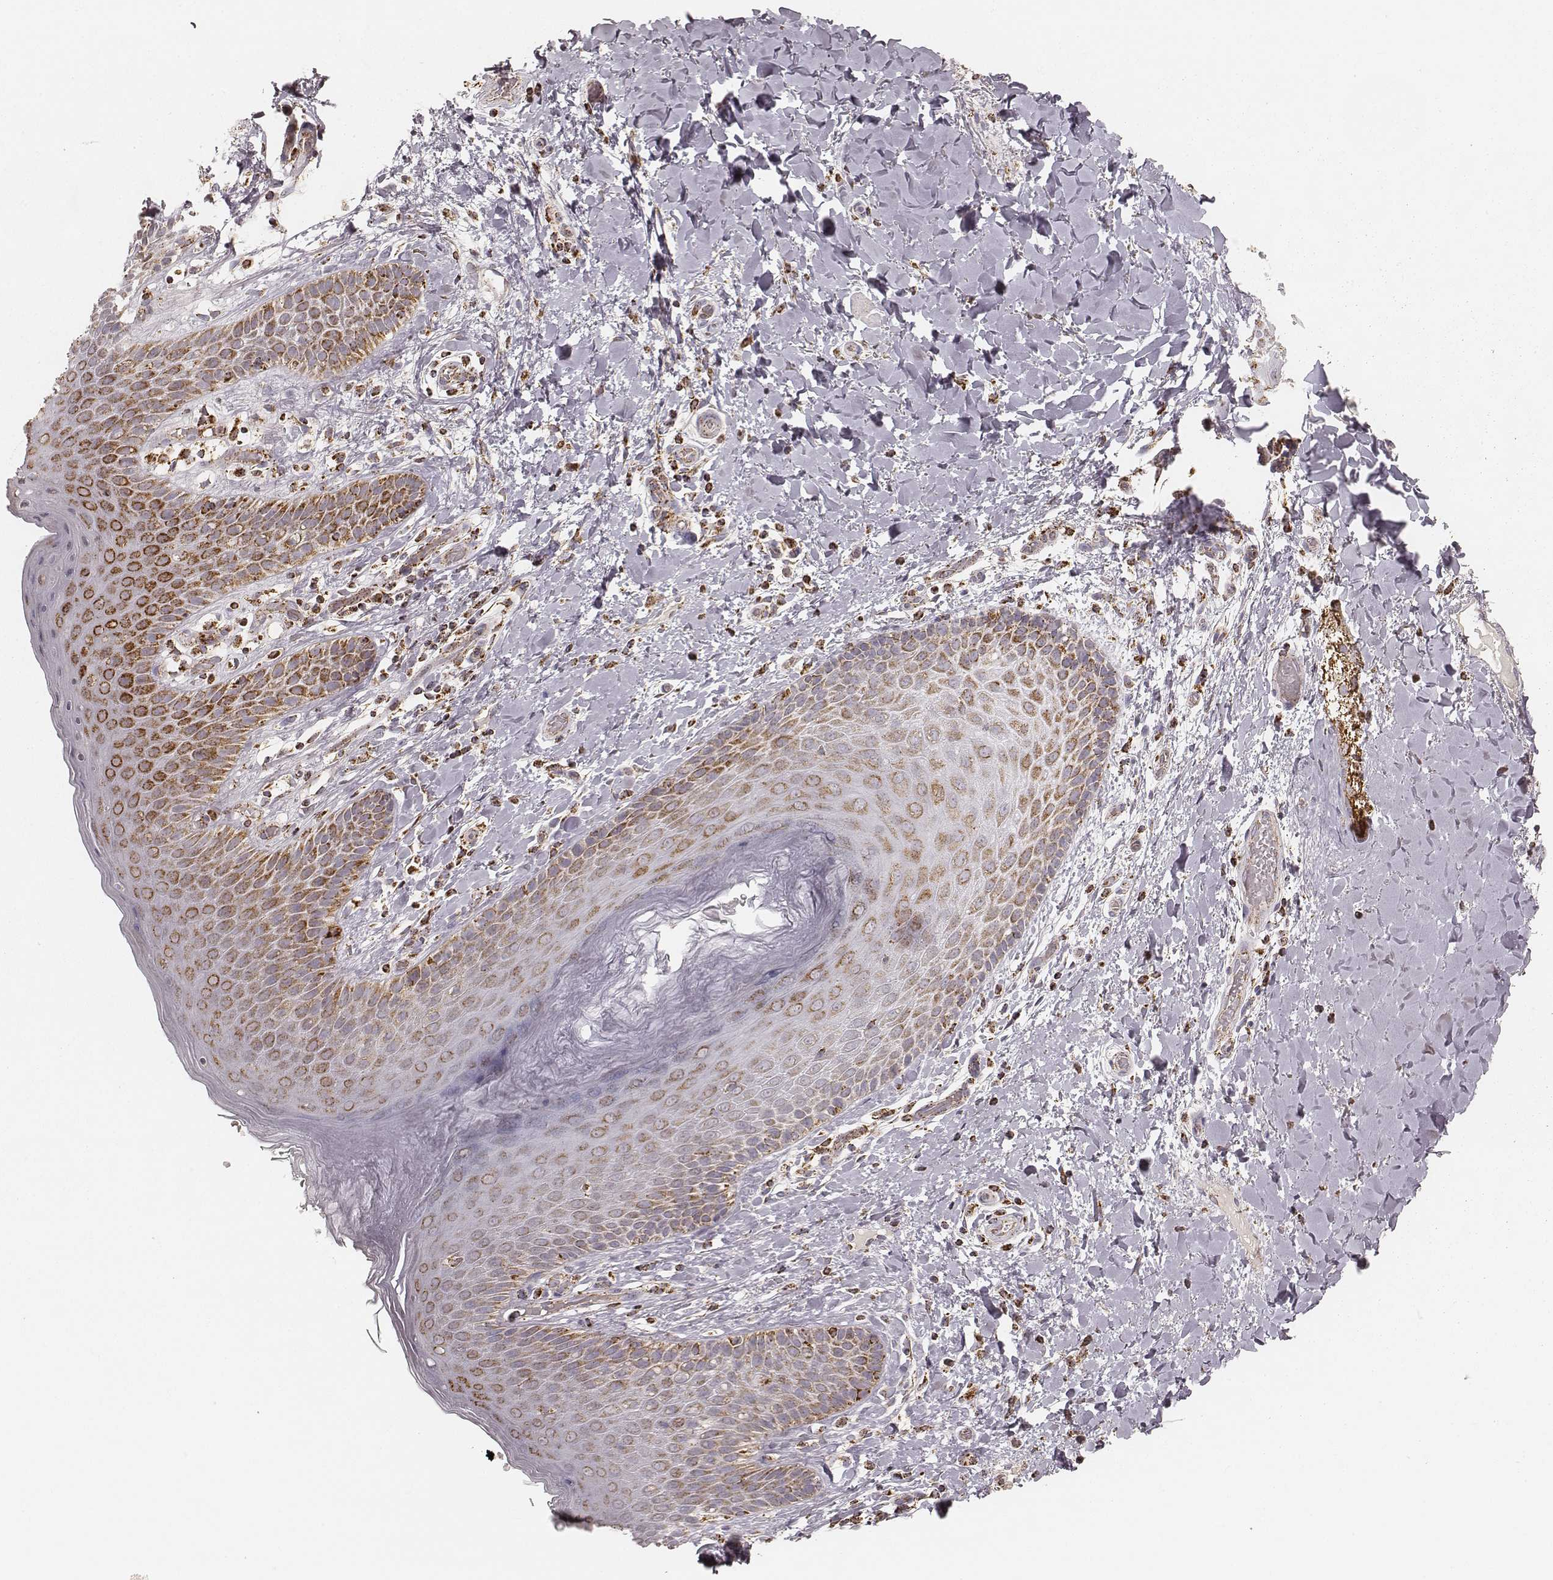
{"staining": {"intensity": "strong", "quantity": "25%-75%", "location": "cytoplasmic/membranous"}, "tissue": "skin", "cell_type": "Epidermal cells", "image_type": "normal", "snomed": [{"axis": "morphology", "description": "Normal tissue, NOS"}, {"axis": "topography", "description": "Anal"}], "caption": "Epidermal cells demonstrate high levels of strong cytoplasmic/membranous expression in approximately 25%-75% of cells in normal skin. The staining was performed using DAB (3,3'-diaminobenzidine), with brown indicating positive protein expression. Nuclei are stained blue with hematoxylin.", "gene": "CS", "patient": {"sex": "male", "age": 36}}